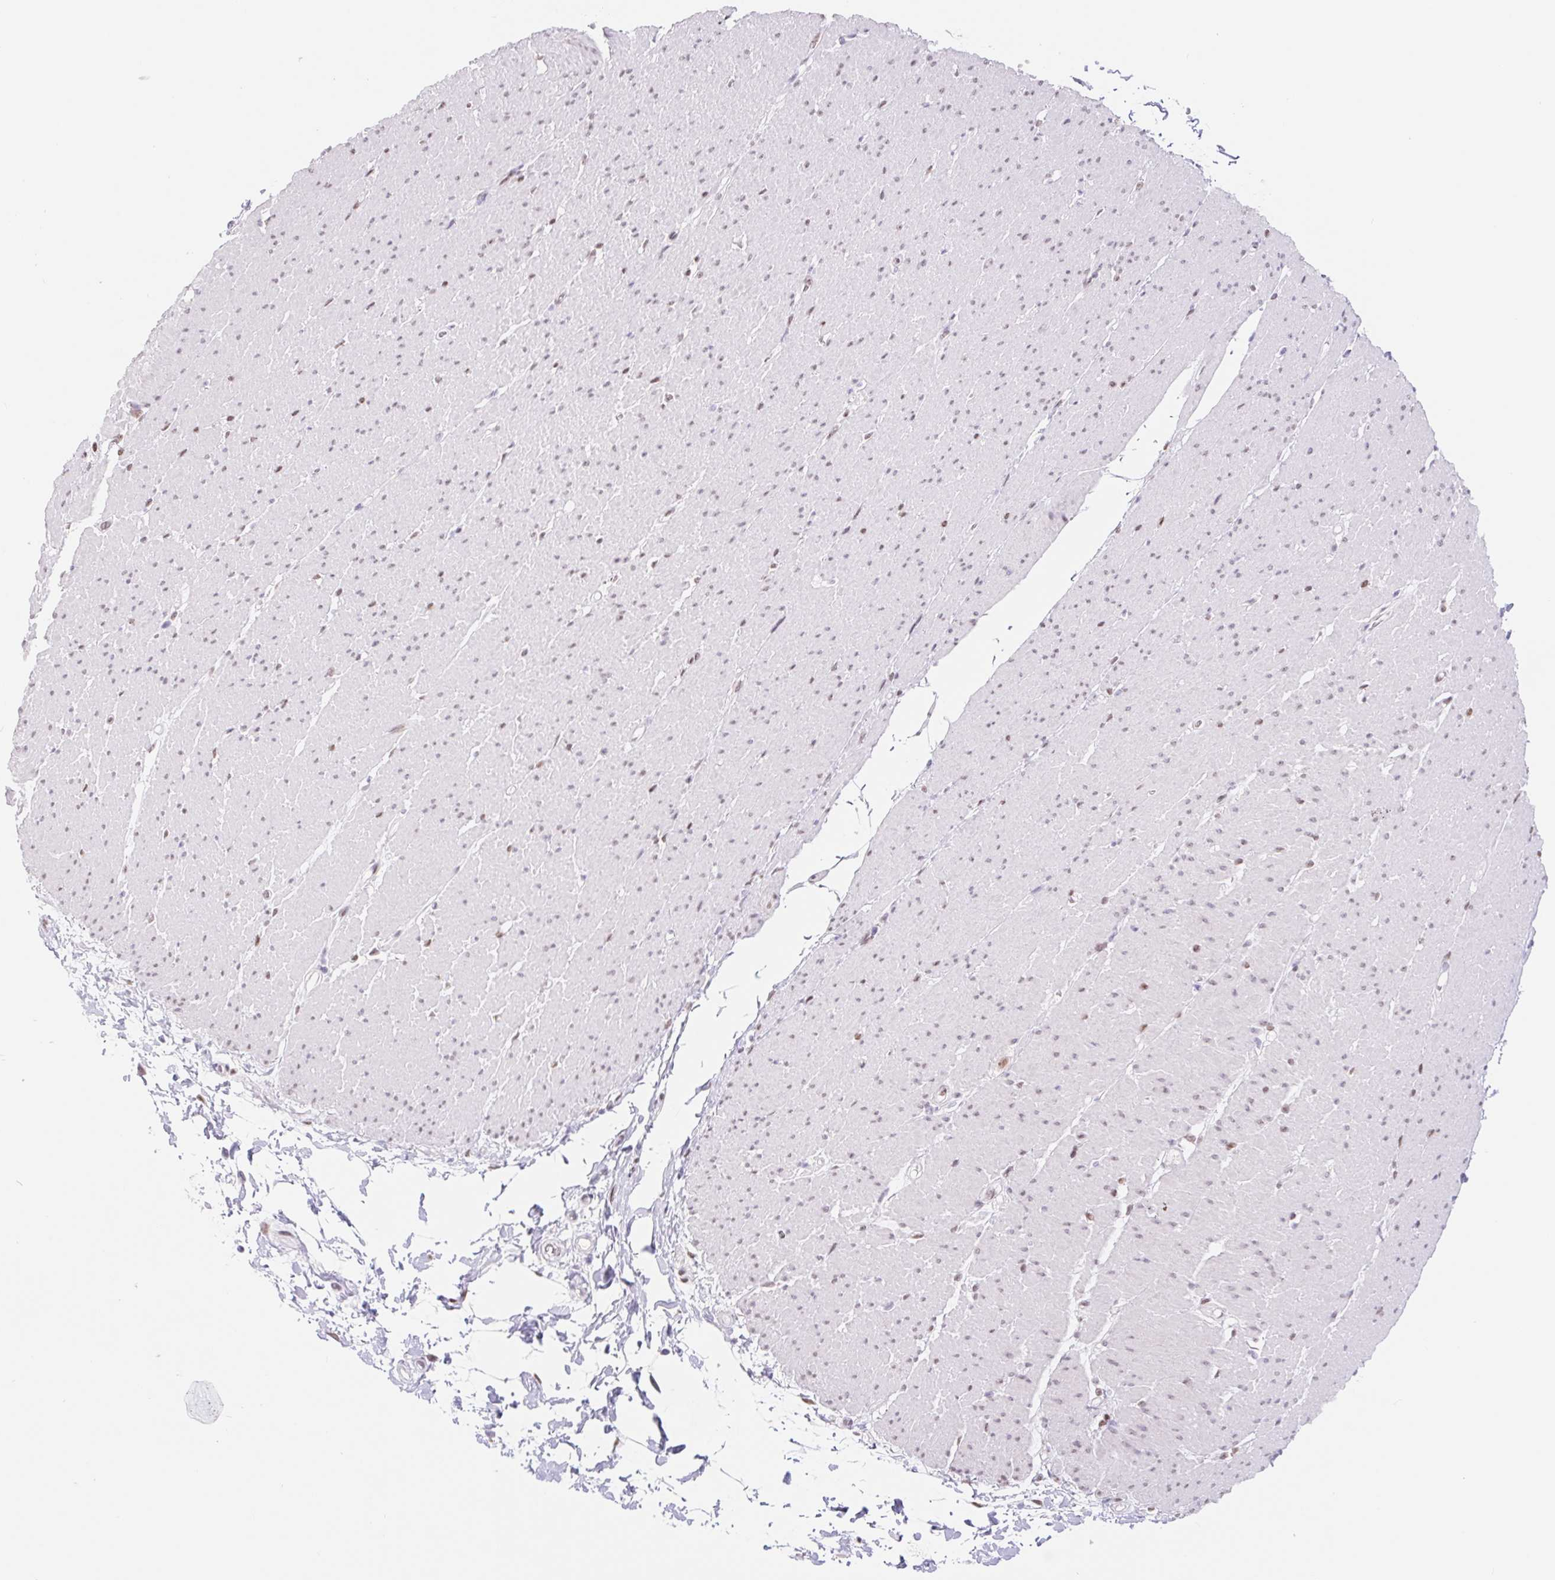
{"staining": {"intensity": "weak", "quantity": "25%-75%", "location": "nuclear"}, "tissue": "smooth muscle", "cell_type": "Smooth muscle cells", "image_type": "normal", "snomed": [{"axis": "morphology", "description": "Normal tissue, NOS"}, {"axis": "topography", "description": "Smooth muscle"}, {"axis": "topography", "description": "Rectum"}], "caption": "This micrograph shows immunohistochemistry staining of unremarkable human smooth muscle, with low weak nuclear staining in approximately 25%-75% of smooth muscle cells.", "gene": "CAND1", "patient": {"sex": "male", "age": 53}}